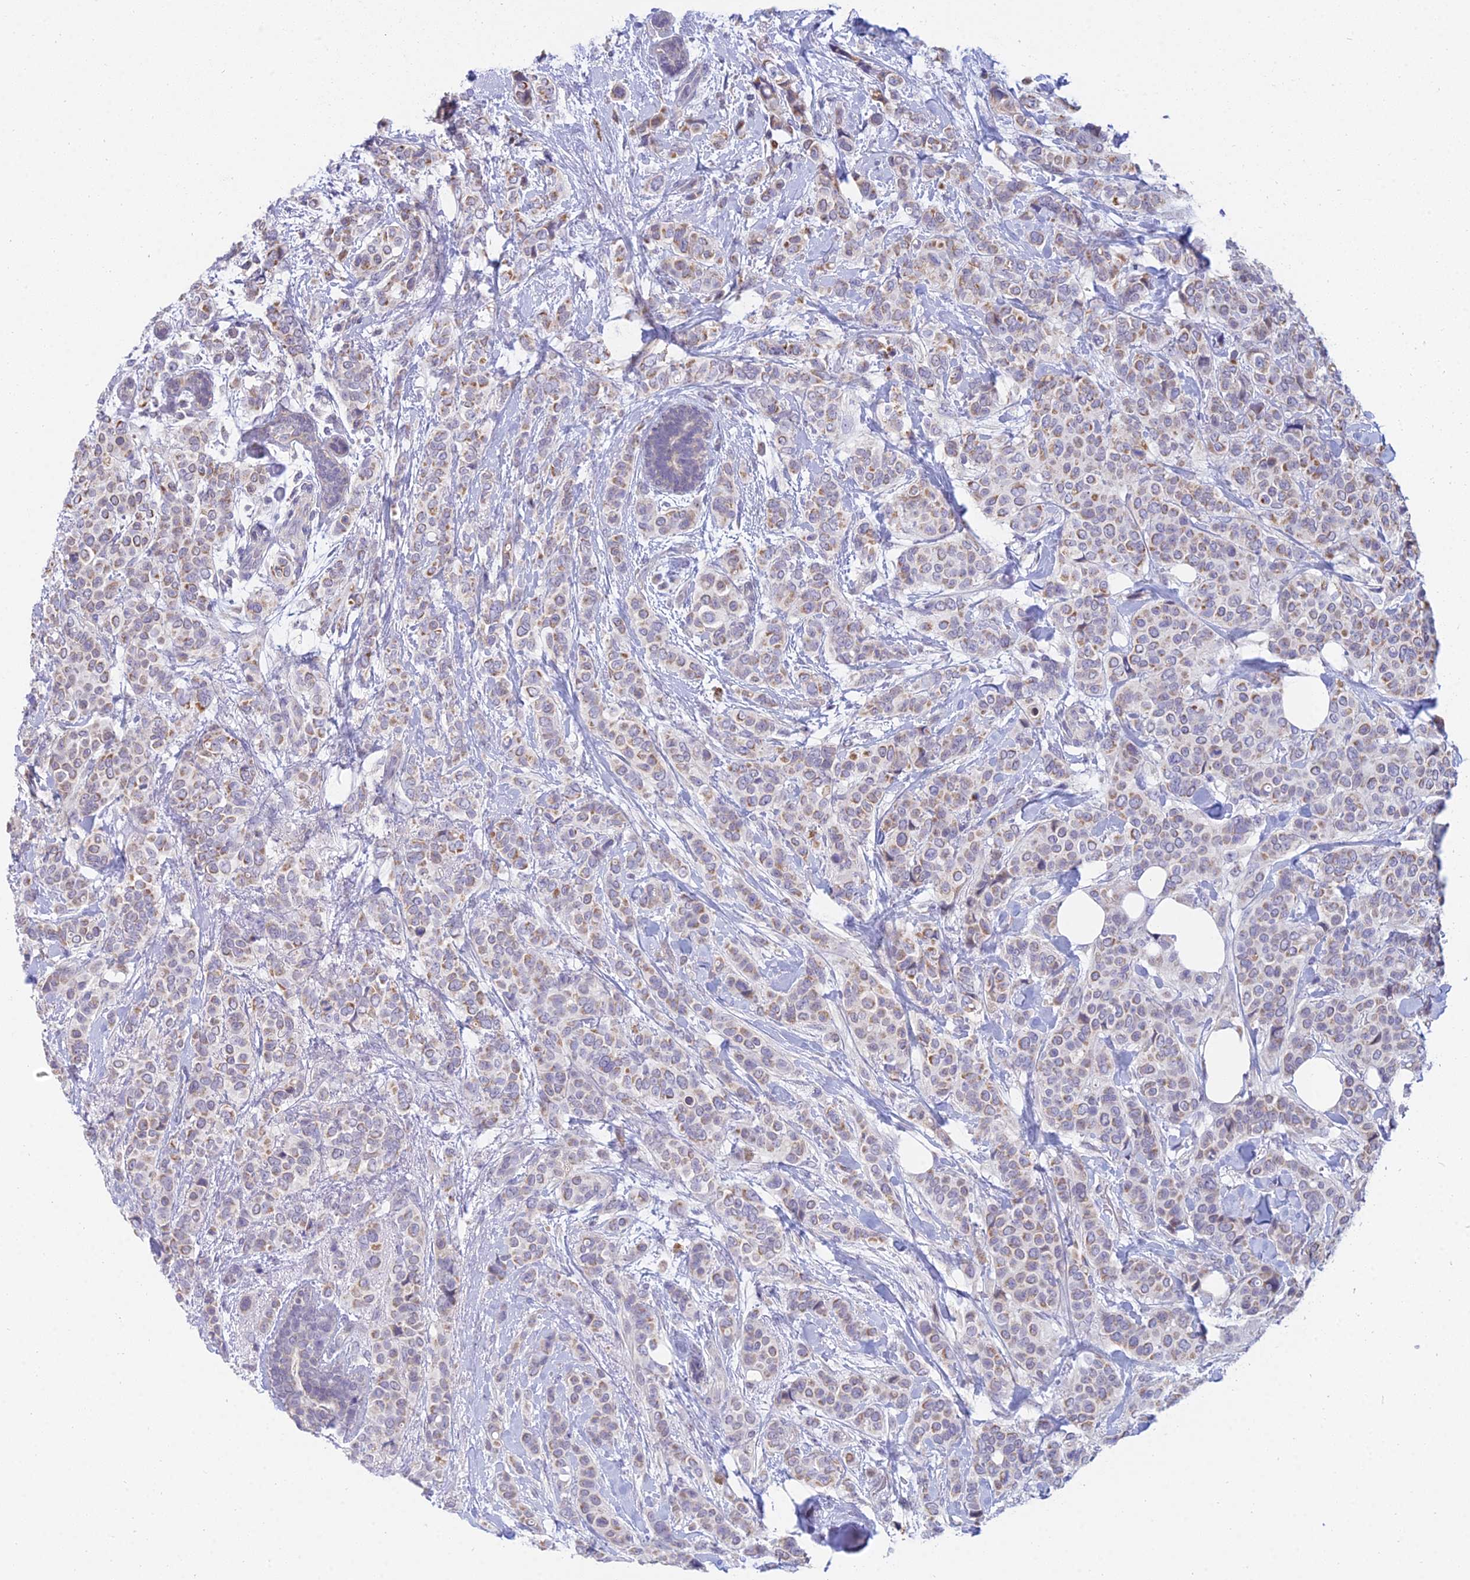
{"staining": {"intensity": "moderate", "quantity": "25%-75%", "location": "cytoplasmic/membranous"}, "tissue": "breast cancer", "cell_type": "Tumor cells", "image_type": "cancer", "snomed": [{"axis": "morphology", "description": "Lobular carcinoma"}, {"axis": "topography", "description": "Breast"}], "caption": "IHC micrograph of neoplastic tissue: lobular carcinoma (breast) stained using immunohistochemistry (IHC) displays medium levels of moderate protein expression localized specifically in the cytoplasmic/membranous of tumor cells, appearing as a cytoplasmic/membranous brown color.", "gene": "CFAP206", "patient": {"sex": "female", "age": 51}}